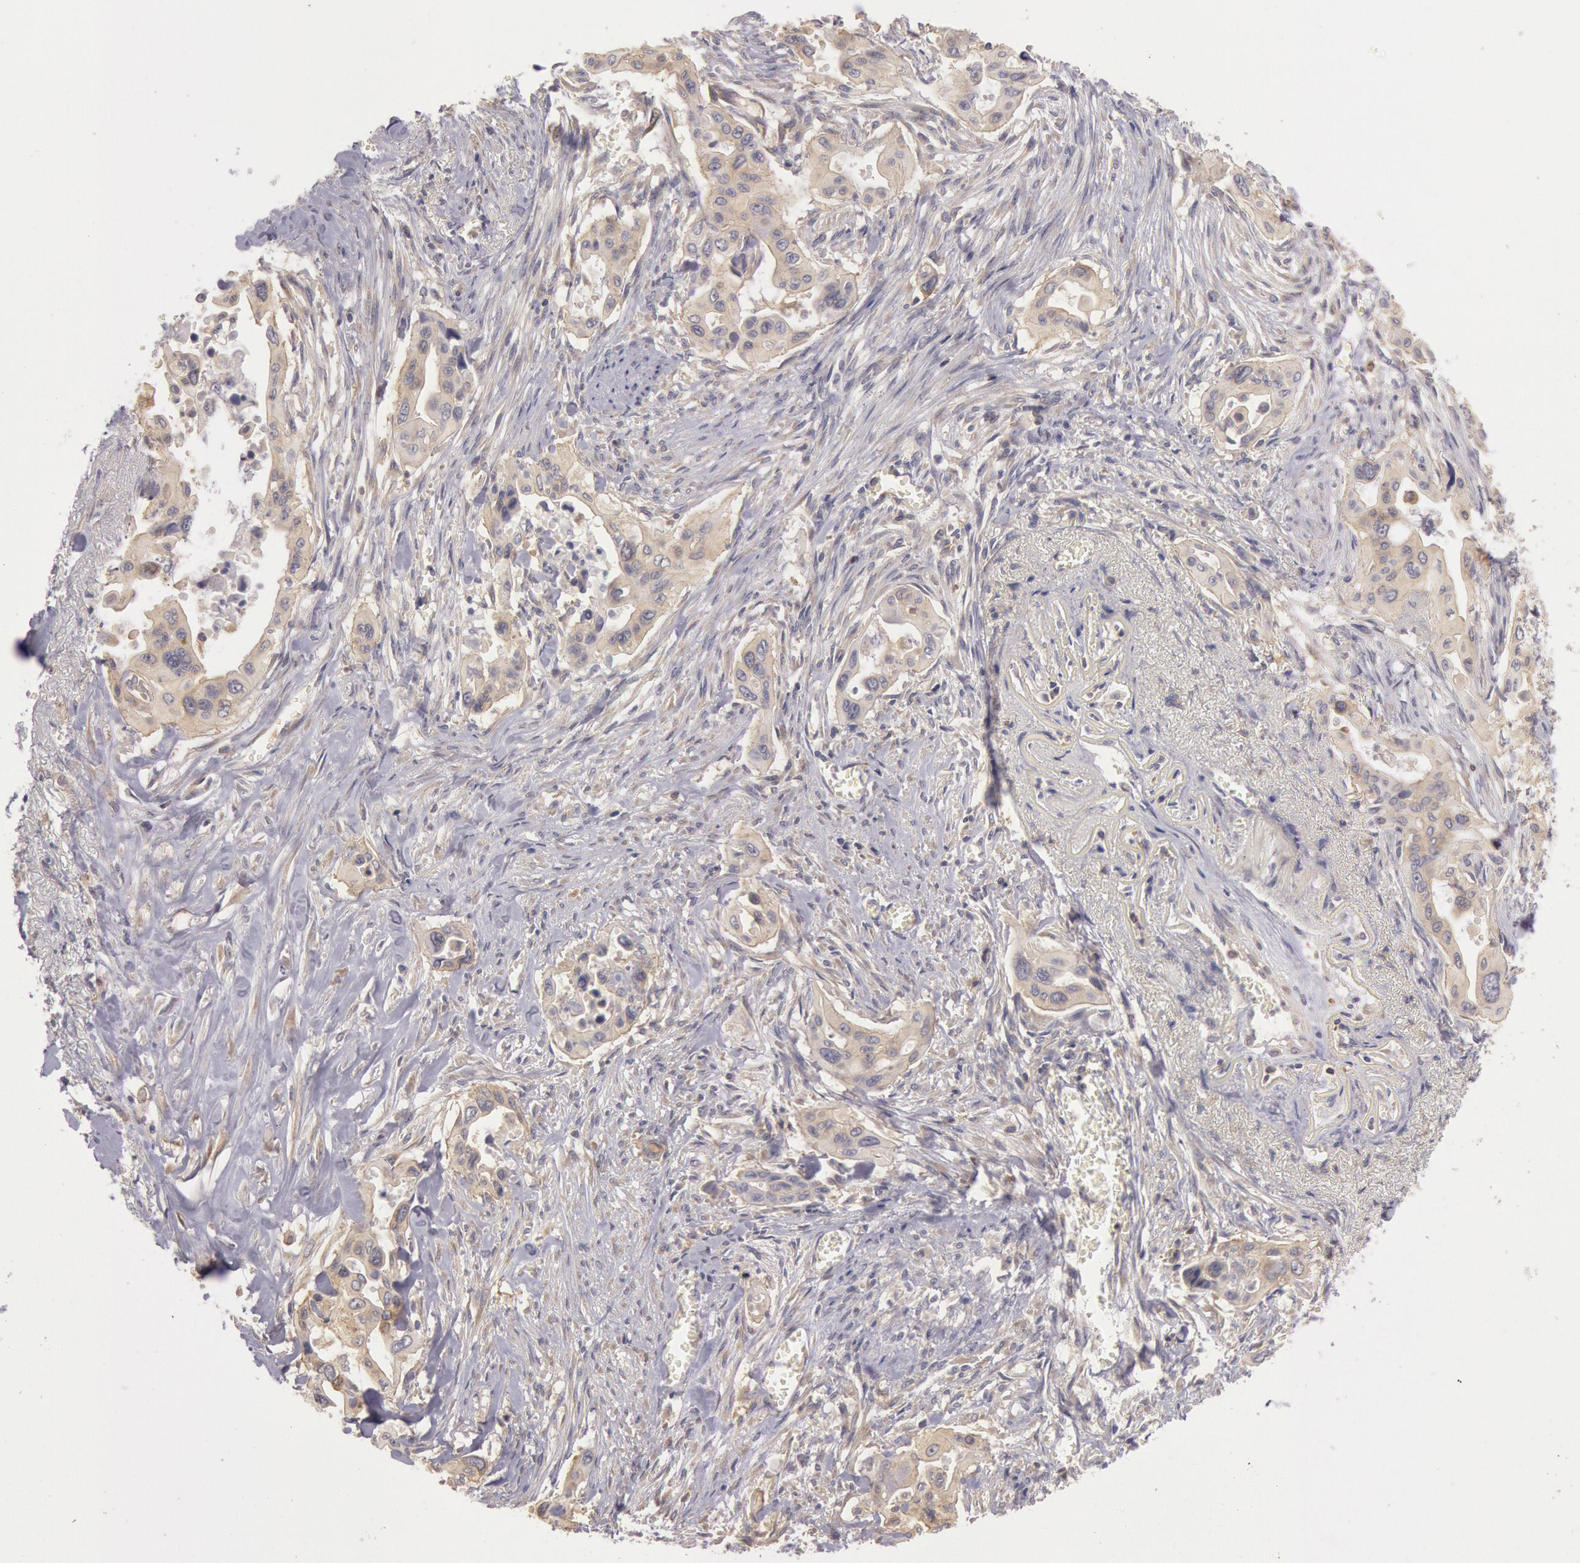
{"staining": {"intensity": "weak", "quantity": ">75%", "location": "cytoplasmic/membranous"}, "tissue": "pancreatic cancer", "cell_type": "Tumor cells", "image_type": "cancer", "snomed": [{"axis": "morphology", "description": "Adenocarcinoma, NOS"}, {"axis": "topography", "description": "Pancreas"}], "caption": "This is a micrograph of immunohistochemistry staining of pancreatic cancer, which shows weak positivity in the cytoplasmic/membranous of tumor cells.", "gene": "NMT2", "patient": {"sex": "male", "age": 77}}